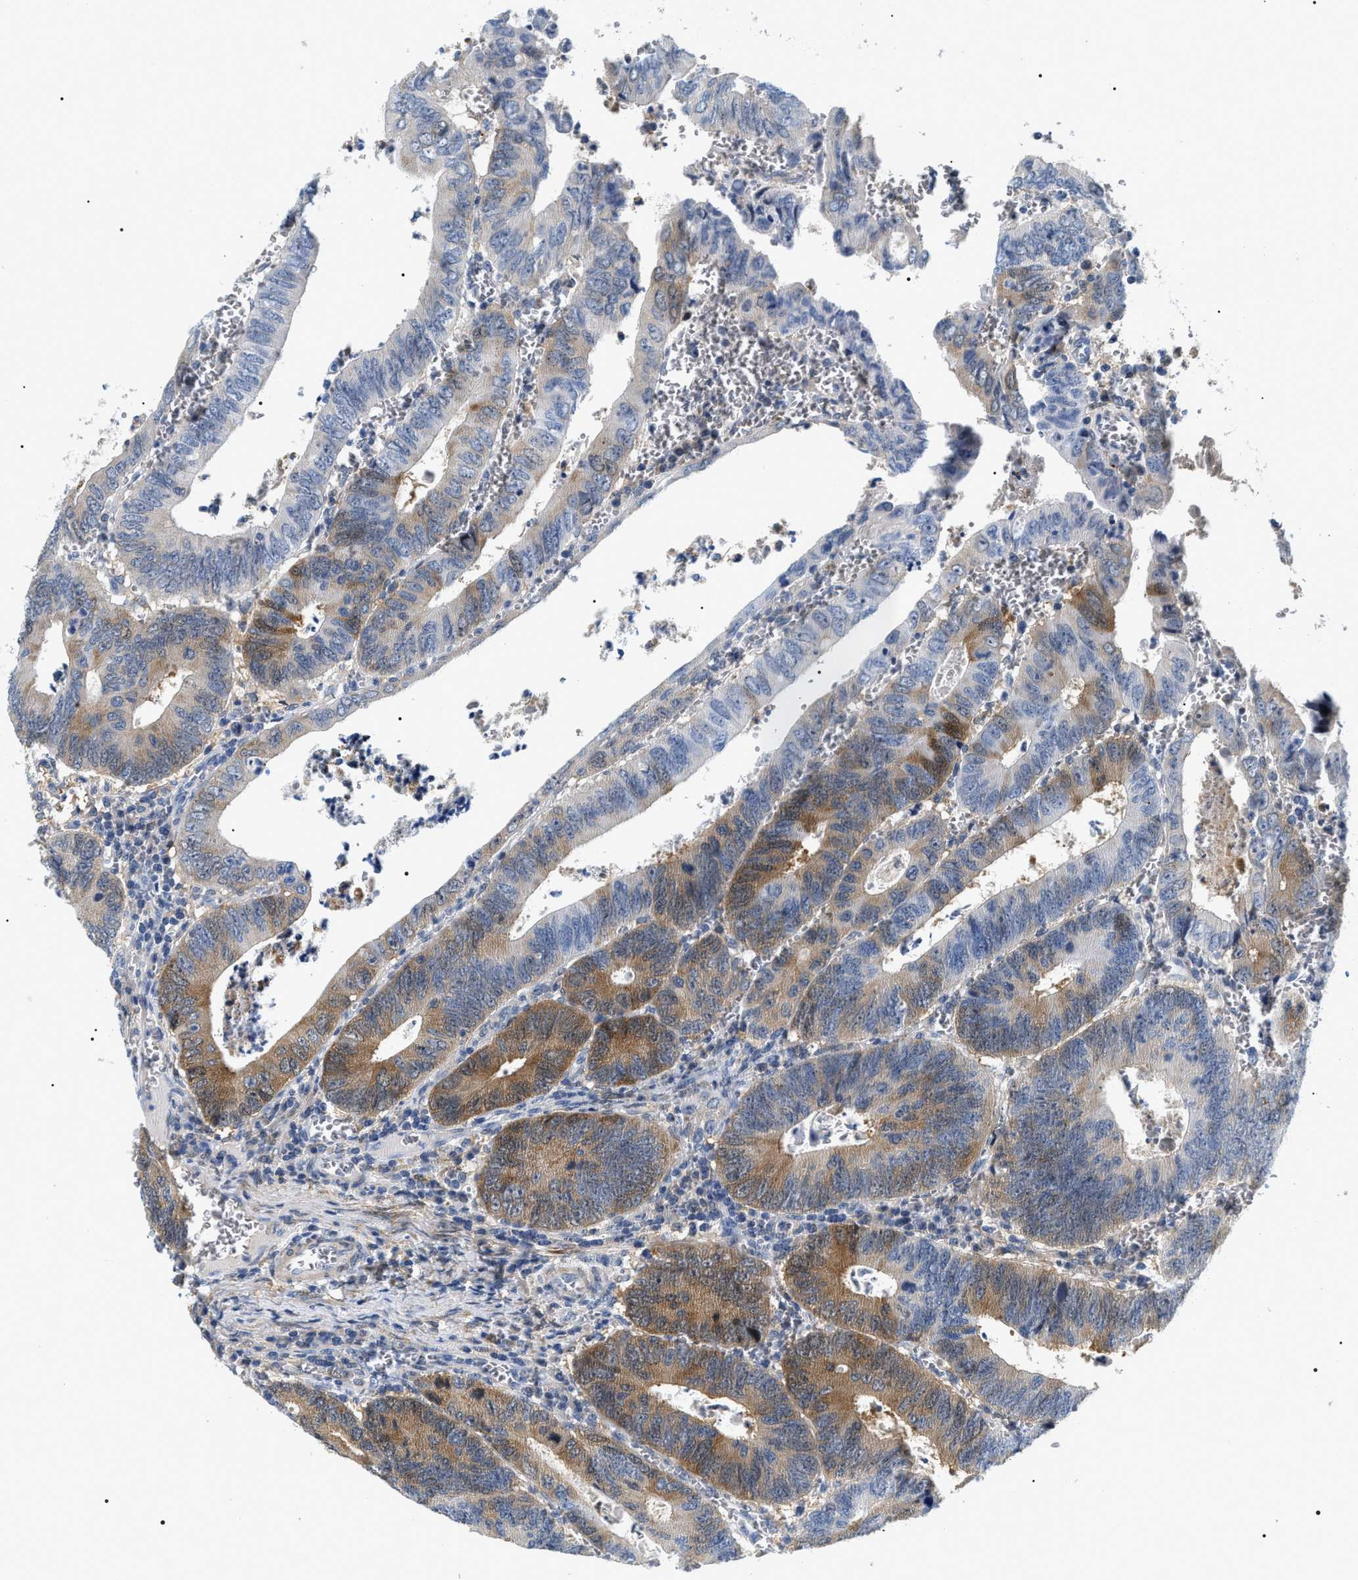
{"staining": {"intensity": "moderate", "quantity": "25%-75%", "location": "cytoplasmic/membranous"}, "tissue": "colorectal cancer", "cell_type": "Tumor cells", "image_type": "cancer", "snomed": [{"axis": "morphology", "description": "Inflammation, NOS"}, {"axis": "morphology", "description": "Adenocarcinoma, NOS"}, {"axis": "topography", "description": "Colon"}], "caption": "The image demonstrates a brown stain indicating the presence of a protein in the cytoplasmic/membranous of tumor cells in colorectal cancer (adenocarcinoma). (Brightfield microscopy of DAB IHC at high magnification).", "gene": "BAG2", "patient": {"sex": "male", "age": 72}}